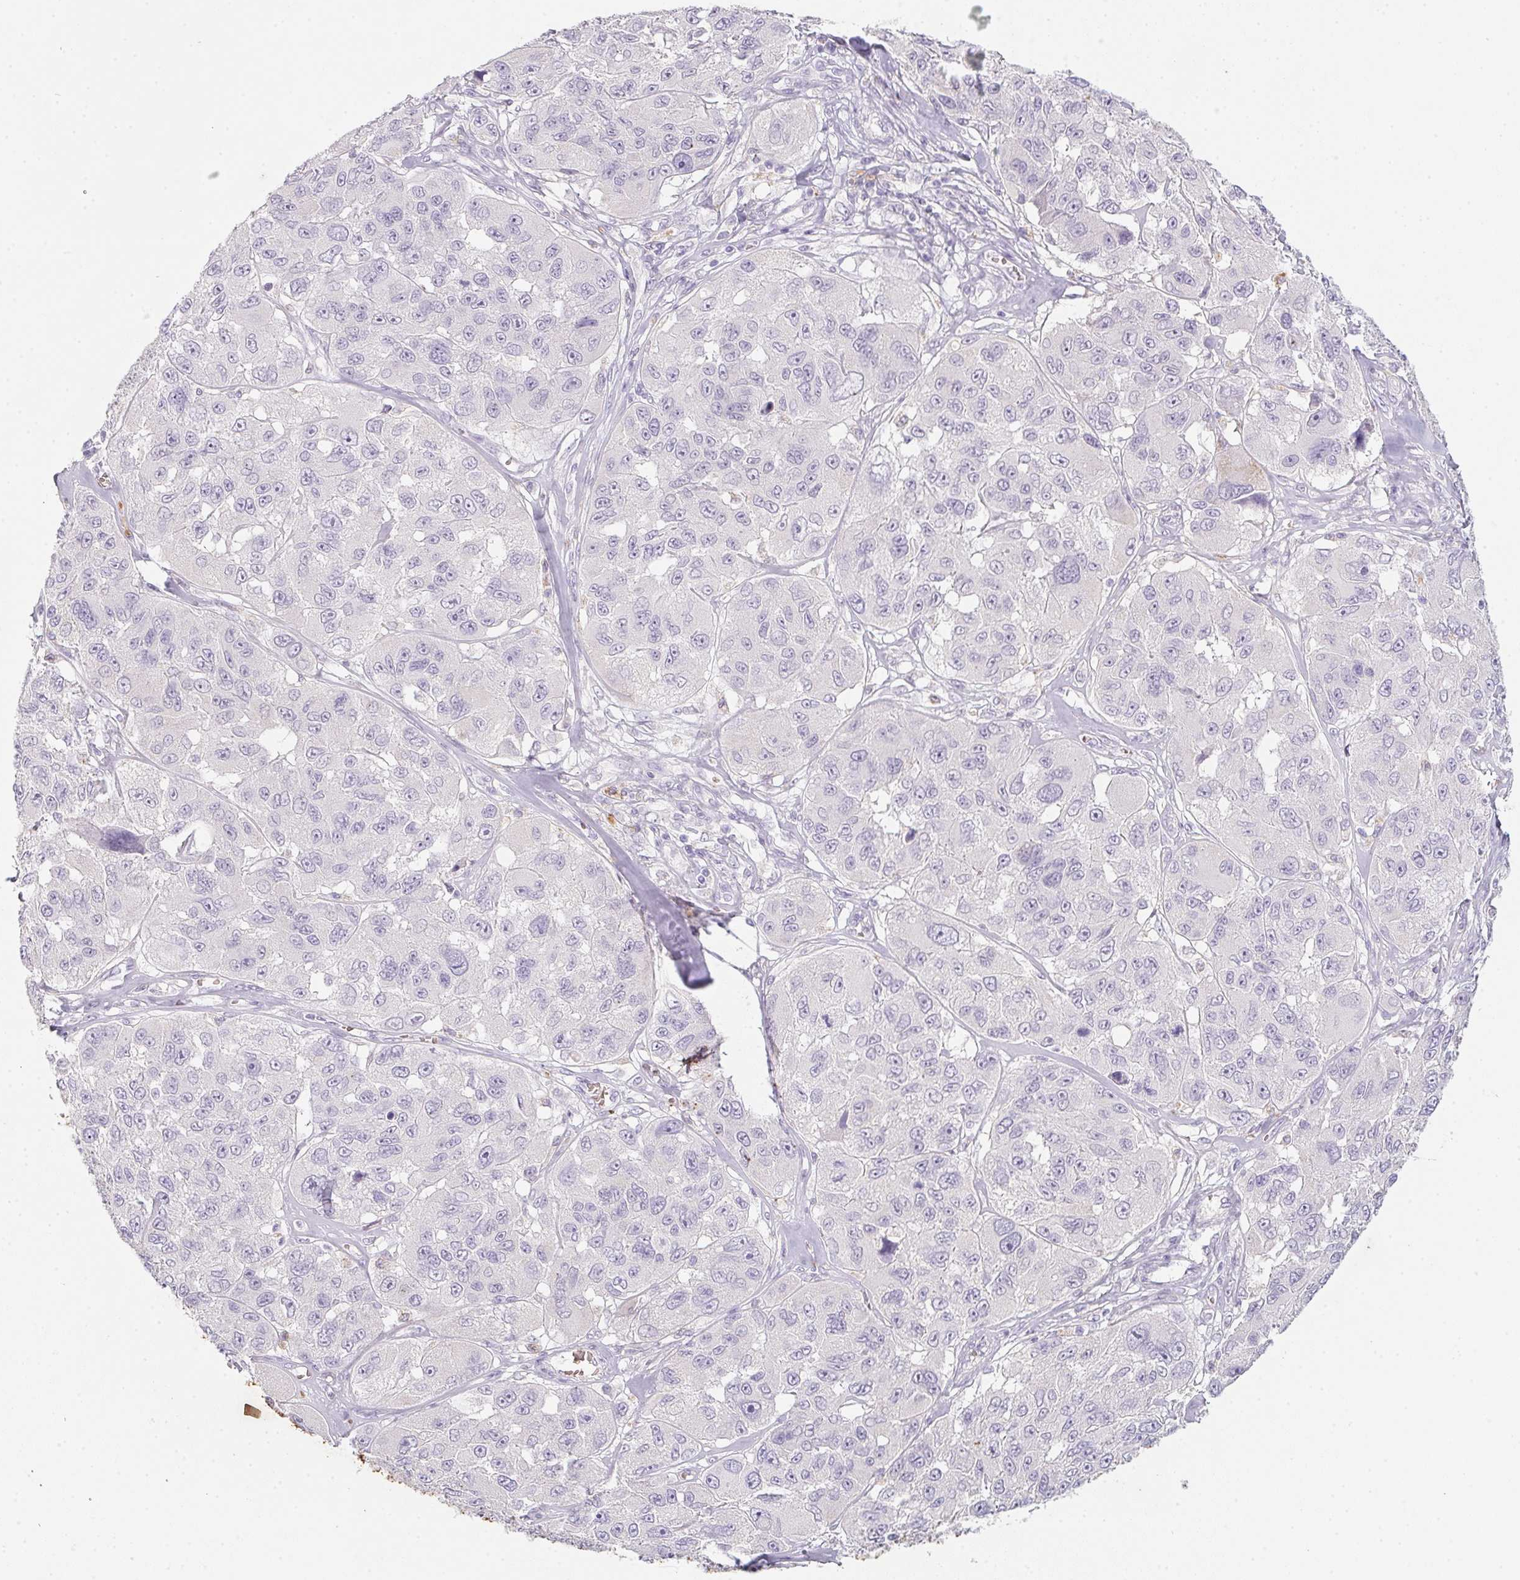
{"staining": {"intensity": "negative", "quantity": "none", "location": "none"}, "tissue": "melanoma", "cell_type": "Tumor cells", "image_type": "cancer", "snomed": [{"axis": "morphology", "description": "Malignant melanoma, NOS"}, {"axis": "topography", "description": "Skin"}], "caption": "Tumor cells are negative for protein expression in human melanoma. (Stains: DAB (3,3'-diaminobenzidine) immunohistochemistry (IHC) with hematoxylin counter stain, Microscopy: brightfield microscopy at high magnification).", "gene": "DCD", "patient": {"sex": "female", "age": 66}}